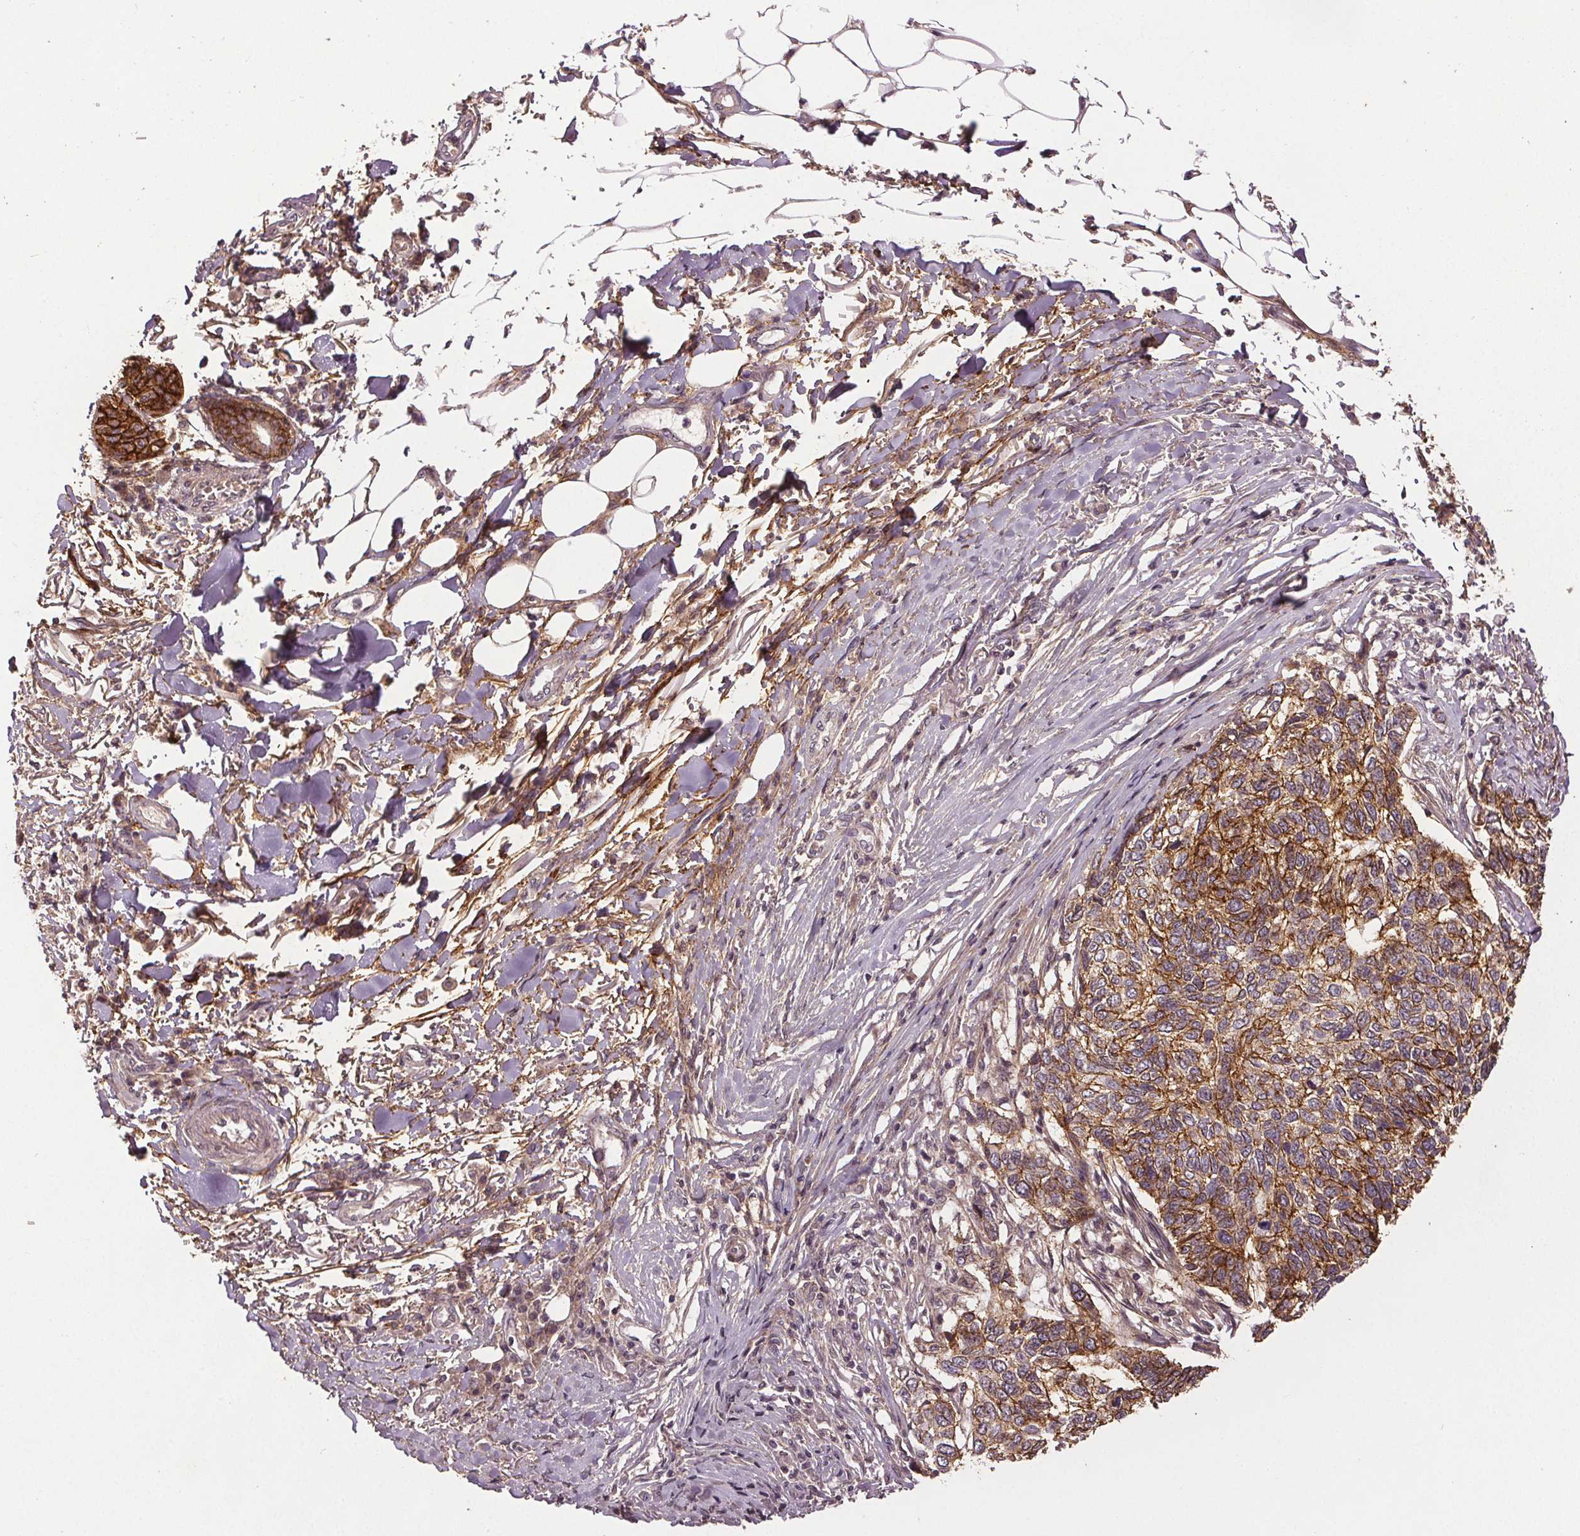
{"staining": {"intensity": "moderate", "quantity": ">75%", "location": "cytoplasmic/membranous"}, "tissue": "skin cancer", "cell_type": "Tumor cells", "image_type": "cancer", "snomed": [{"axis": "morphology", "description": "Basal cell carcinoma"}, {"axis": "topography", "description": "Skin"}], "caption": "Skin basal cell carcinoma was stained to show a protein in brown. There is medium levels of moderate cytoplasmic/membranous expression in about >75% of tumor cells.", "gene": "EPHB3", "patient": {"sex": "female", "age": 65}}